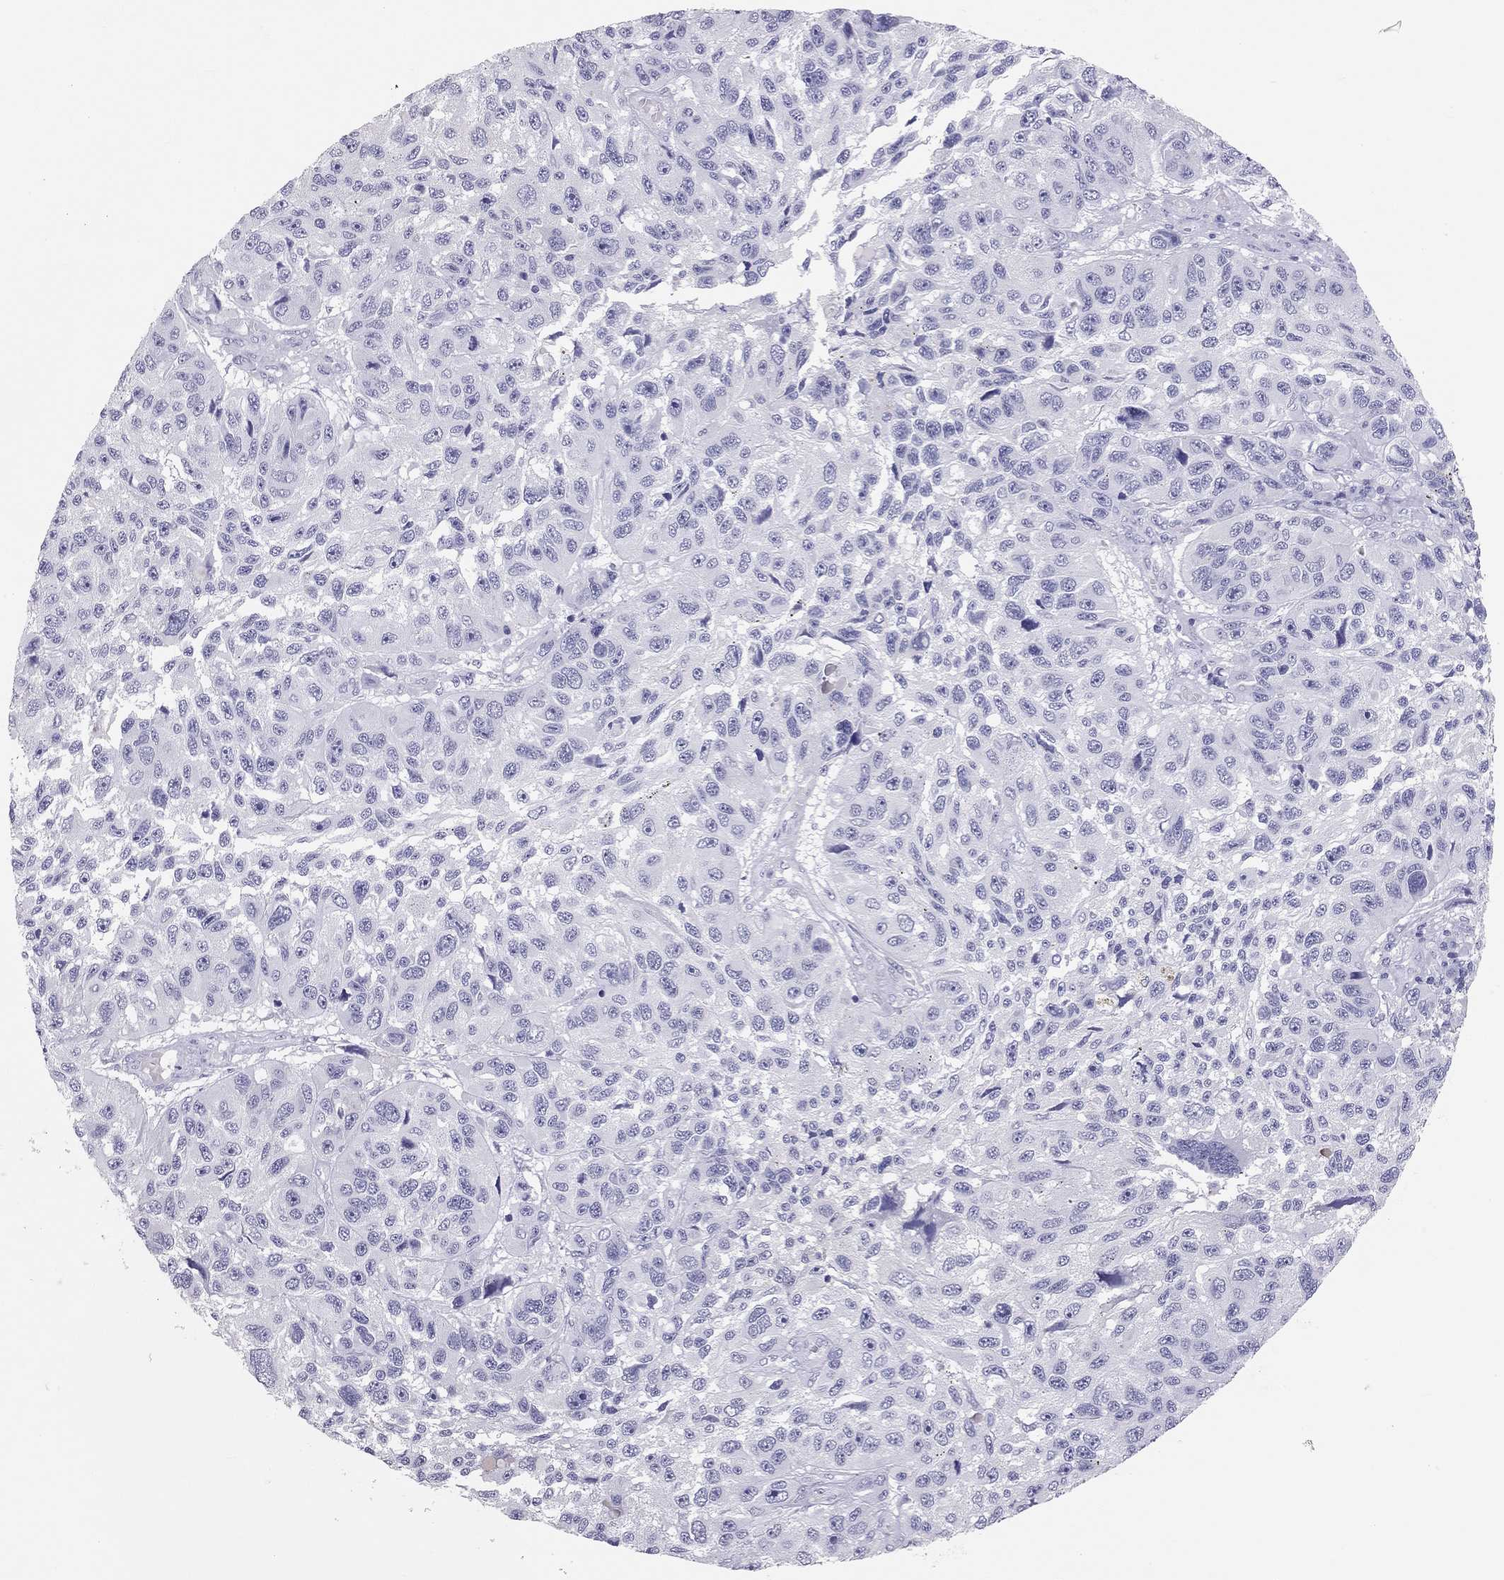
{"staining": {"intensity": "negative", "quantity": "none", "location": "none"}, "tissue": "melanoma", "cell_type": "Tumor cells", "image_type": "cancer", "snomed": [{"axis": "morphology", "description": "Malignant melanoma, NOS"}, {"axis": "topography", "description": "Skin"}], "caption": "The image shows no significant positivity in tumor cells of melanoma.", "gene": "KLRG1", "patient": {"sex": "male", "age": 53}}